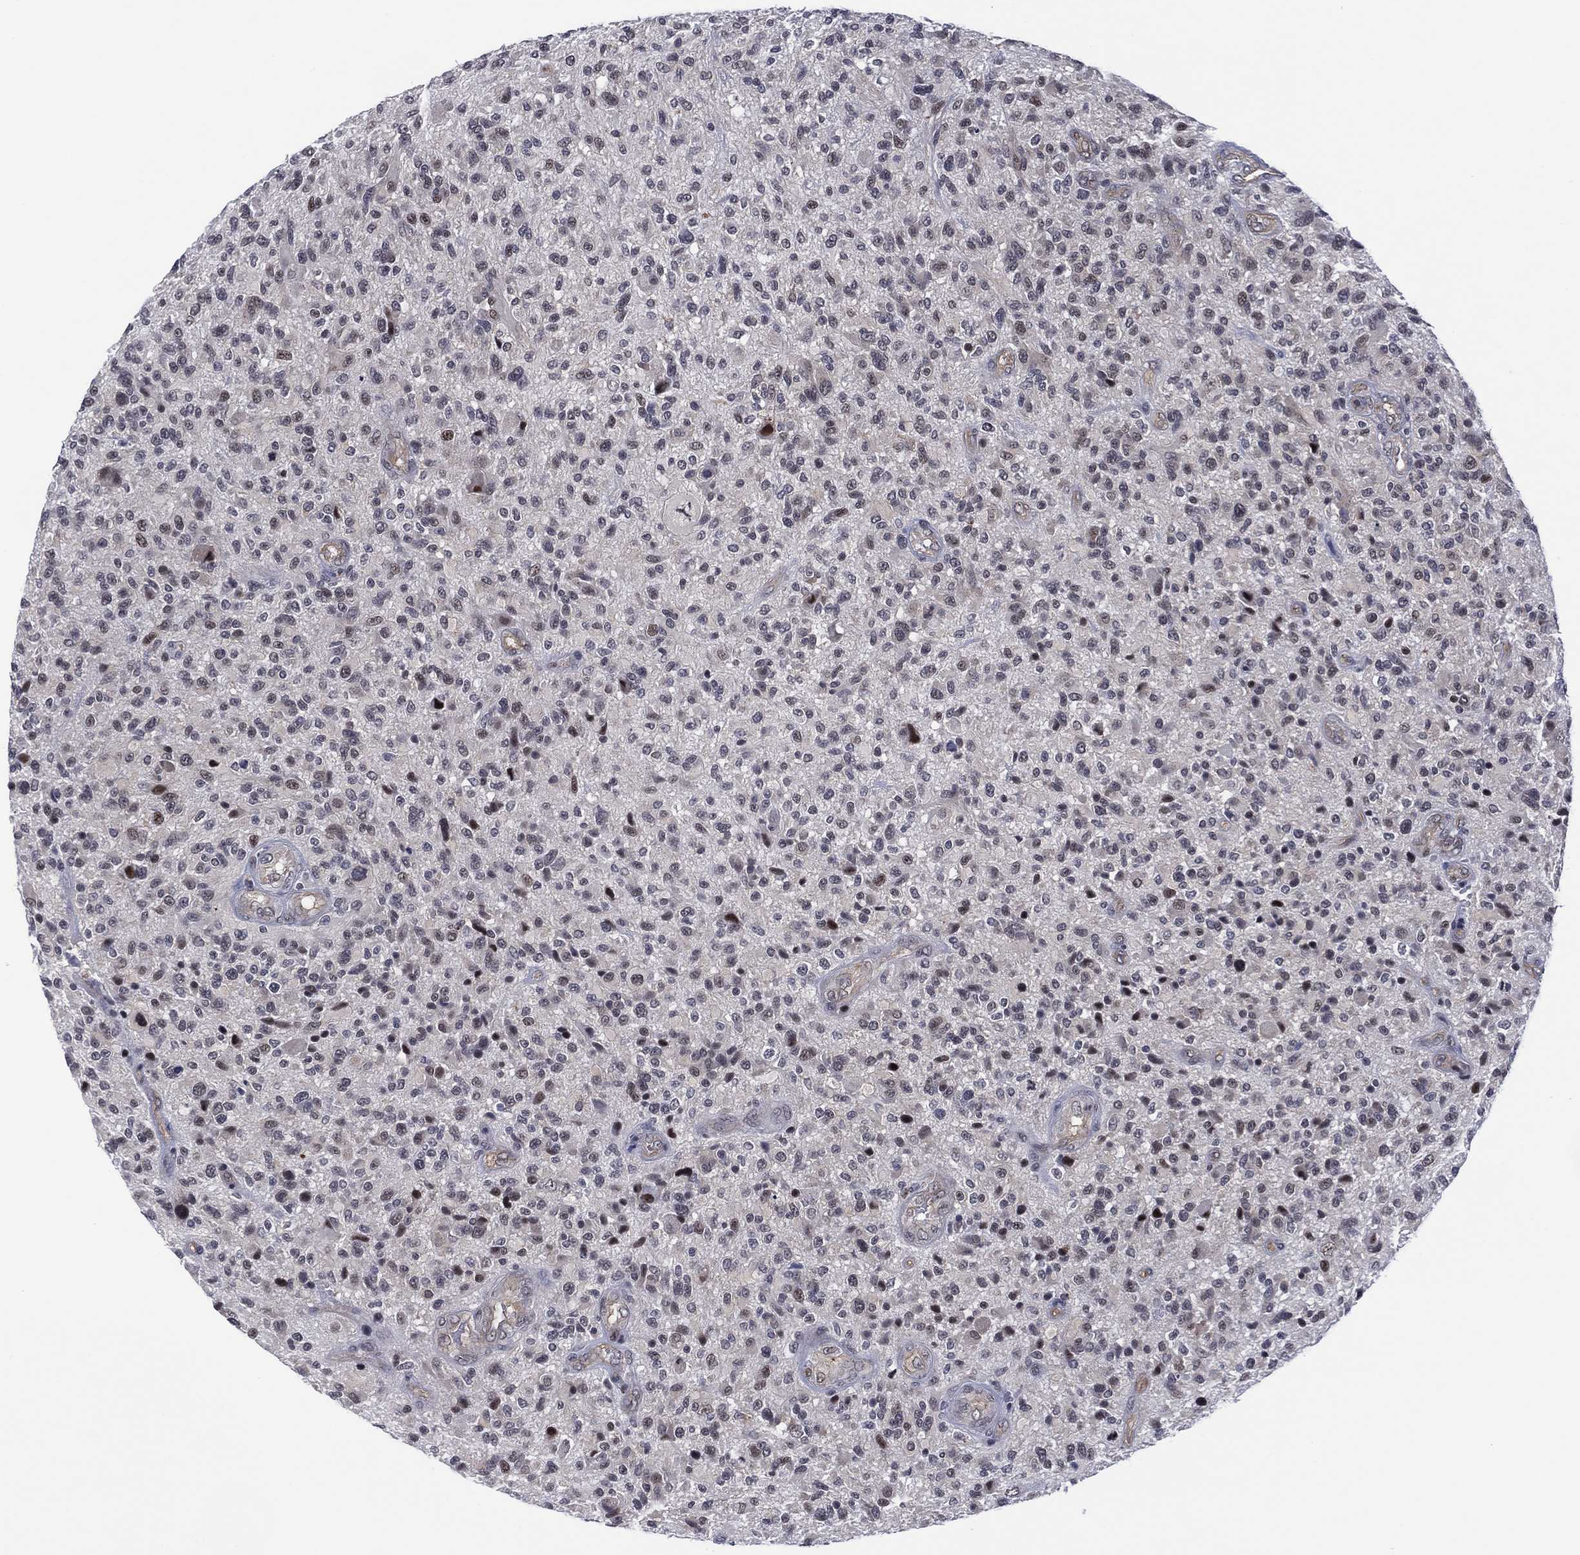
{"staining": {"intensity": "negative", "quantity": "none", "location": "none"}, "tissue": "glioma", "cell_type": "Tumor cells", "image_type": "cancer", "snomed": [{"axis": "morphology", "description": "Glioma, malignant, High grade"}, {"axis": "topography", "description": "Brain"}], "caption": "Immunohistochemical staining of glioma reveals no significant expression in tumor cells.", "gene": "DPP4", "patient": {"sex": "male", "age": 47}}